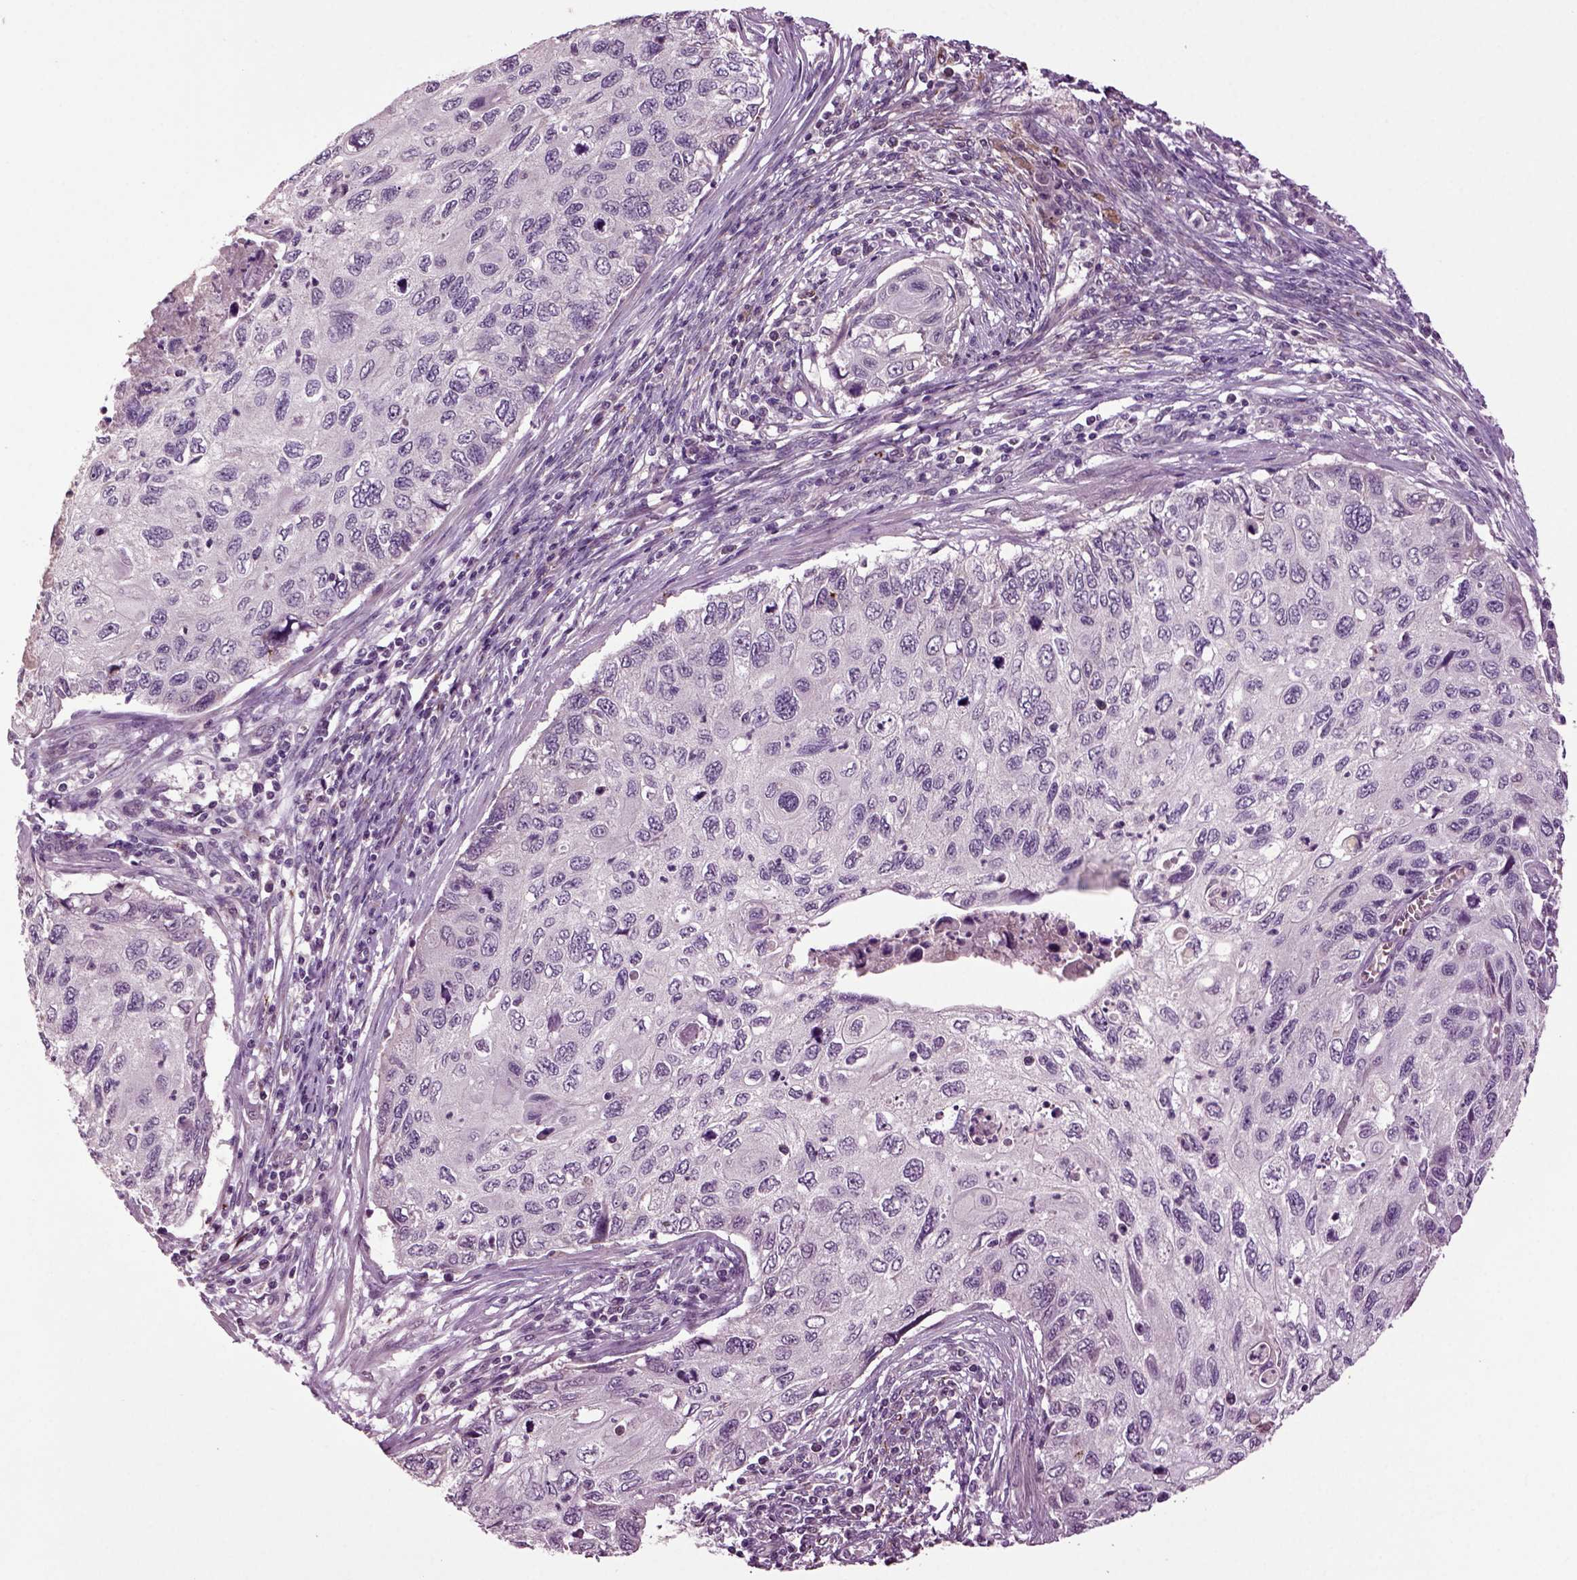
{"staining": {"intensity": "negative", "quantity": "none", "location": "none"}, "tissue": "cervical cancer", "cell_type": "Tumor cells", "image_type": "cancer", "snomed": [{"axis": "morphology", "description": "Squamous cell carcinoma, NOS"}, {"axis": "topography", "description": "Cervix"}], "caption": "Squamous cell carcinoma (cervical) was stained to show a protein in brown. There is no significant expression in tumor cells.", "gene": "SLC17A6", "patient": {"sex": "female", "age": 70}}